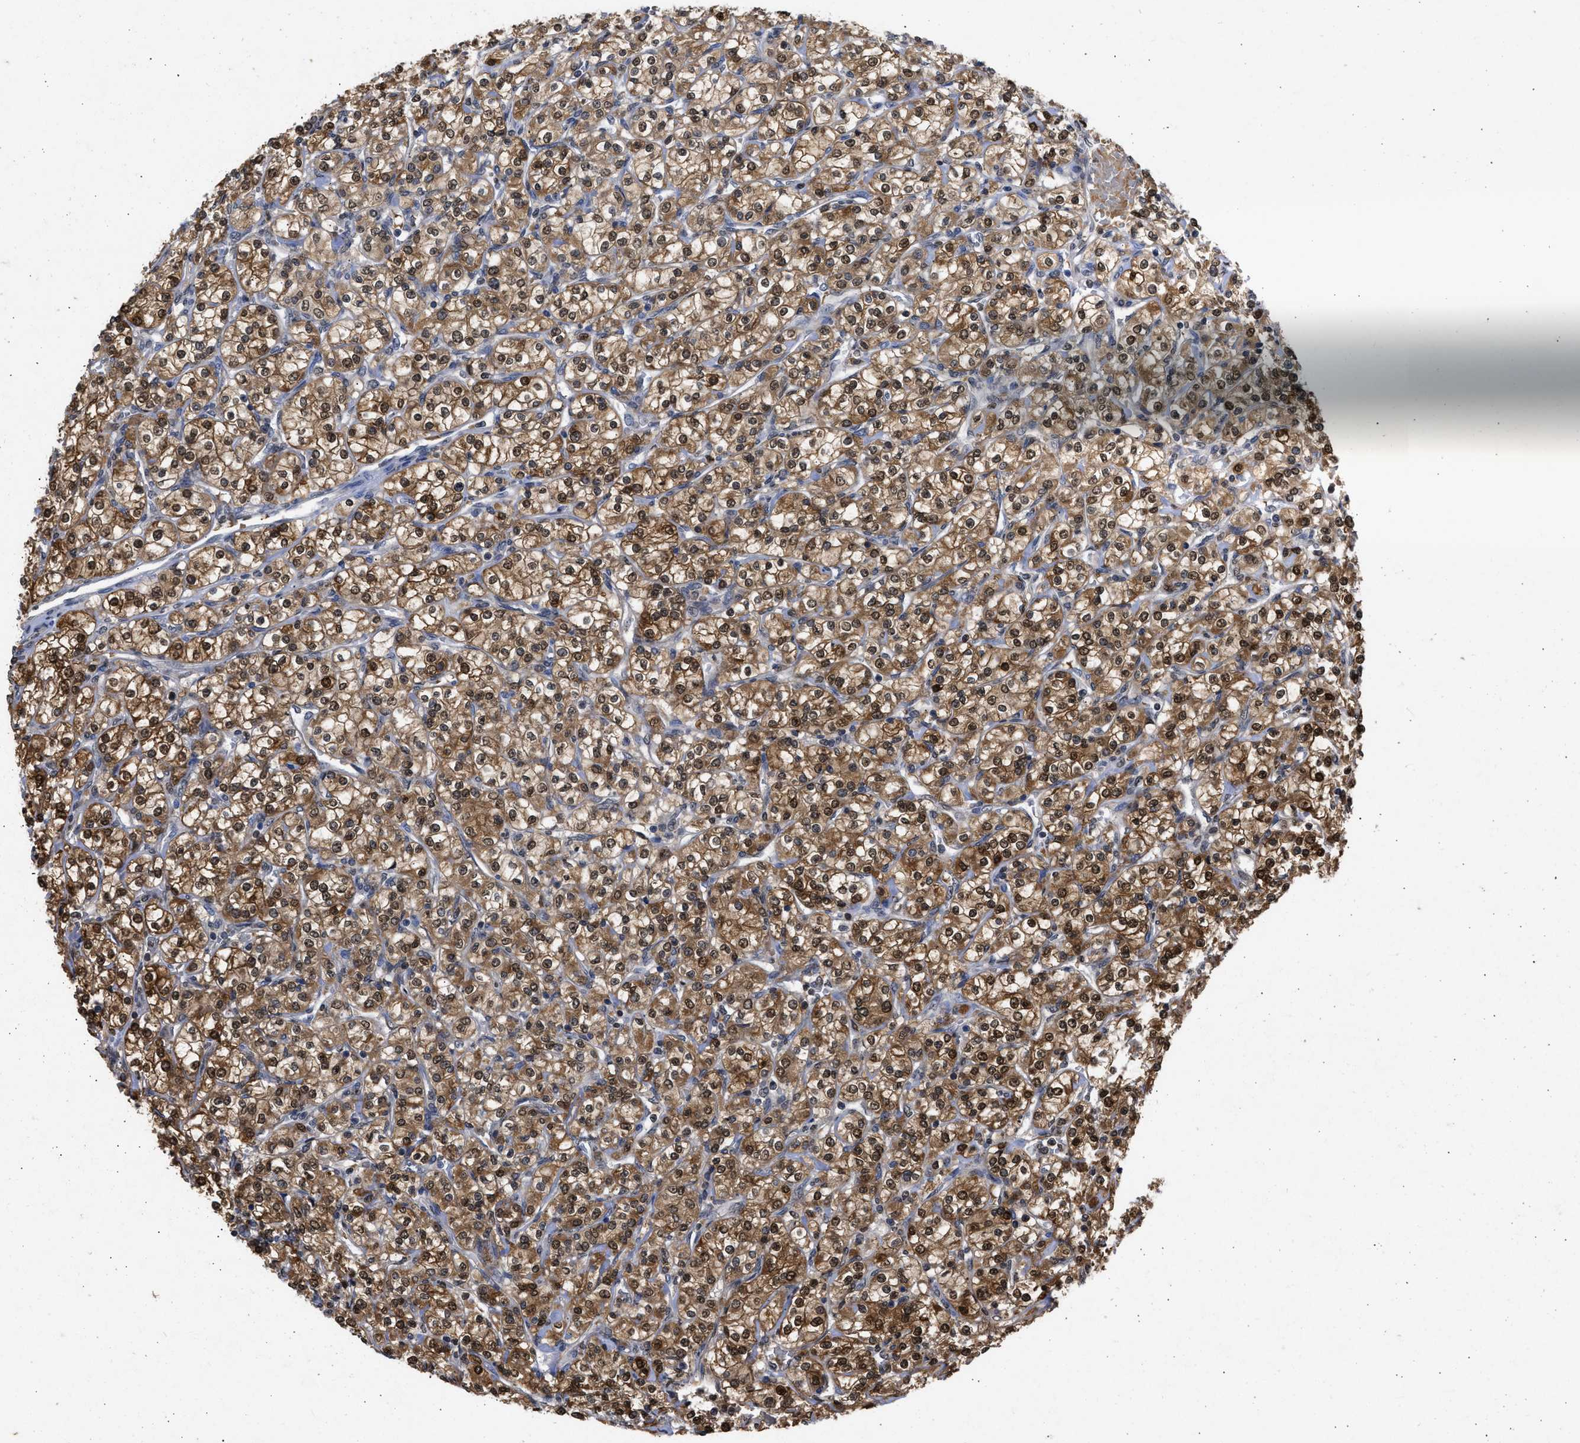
{"staining": {"intensity": "moderate", "quantity": ">75%", "location": "cytoplasmic/membranous,nuclear"}, "tissue": "renal cancer", "cell_type": "Tumor cells", "image_type": "cancer", "snomed": [{"axis": "morphology", "description": "Adenocarcinoma, NOS"}, {"axis": "topography", "description": "Kidney"}], "caption": "This photomicrograph demonstrates immunohistochemistry staining of human renal adenocarcinoma, with medium moderate cytoplasmic/membranous and nuclear staining in approximately >75% of tumor cells.", "gene": "NUP35", "patient": {"sex": "male", "age": 77}}